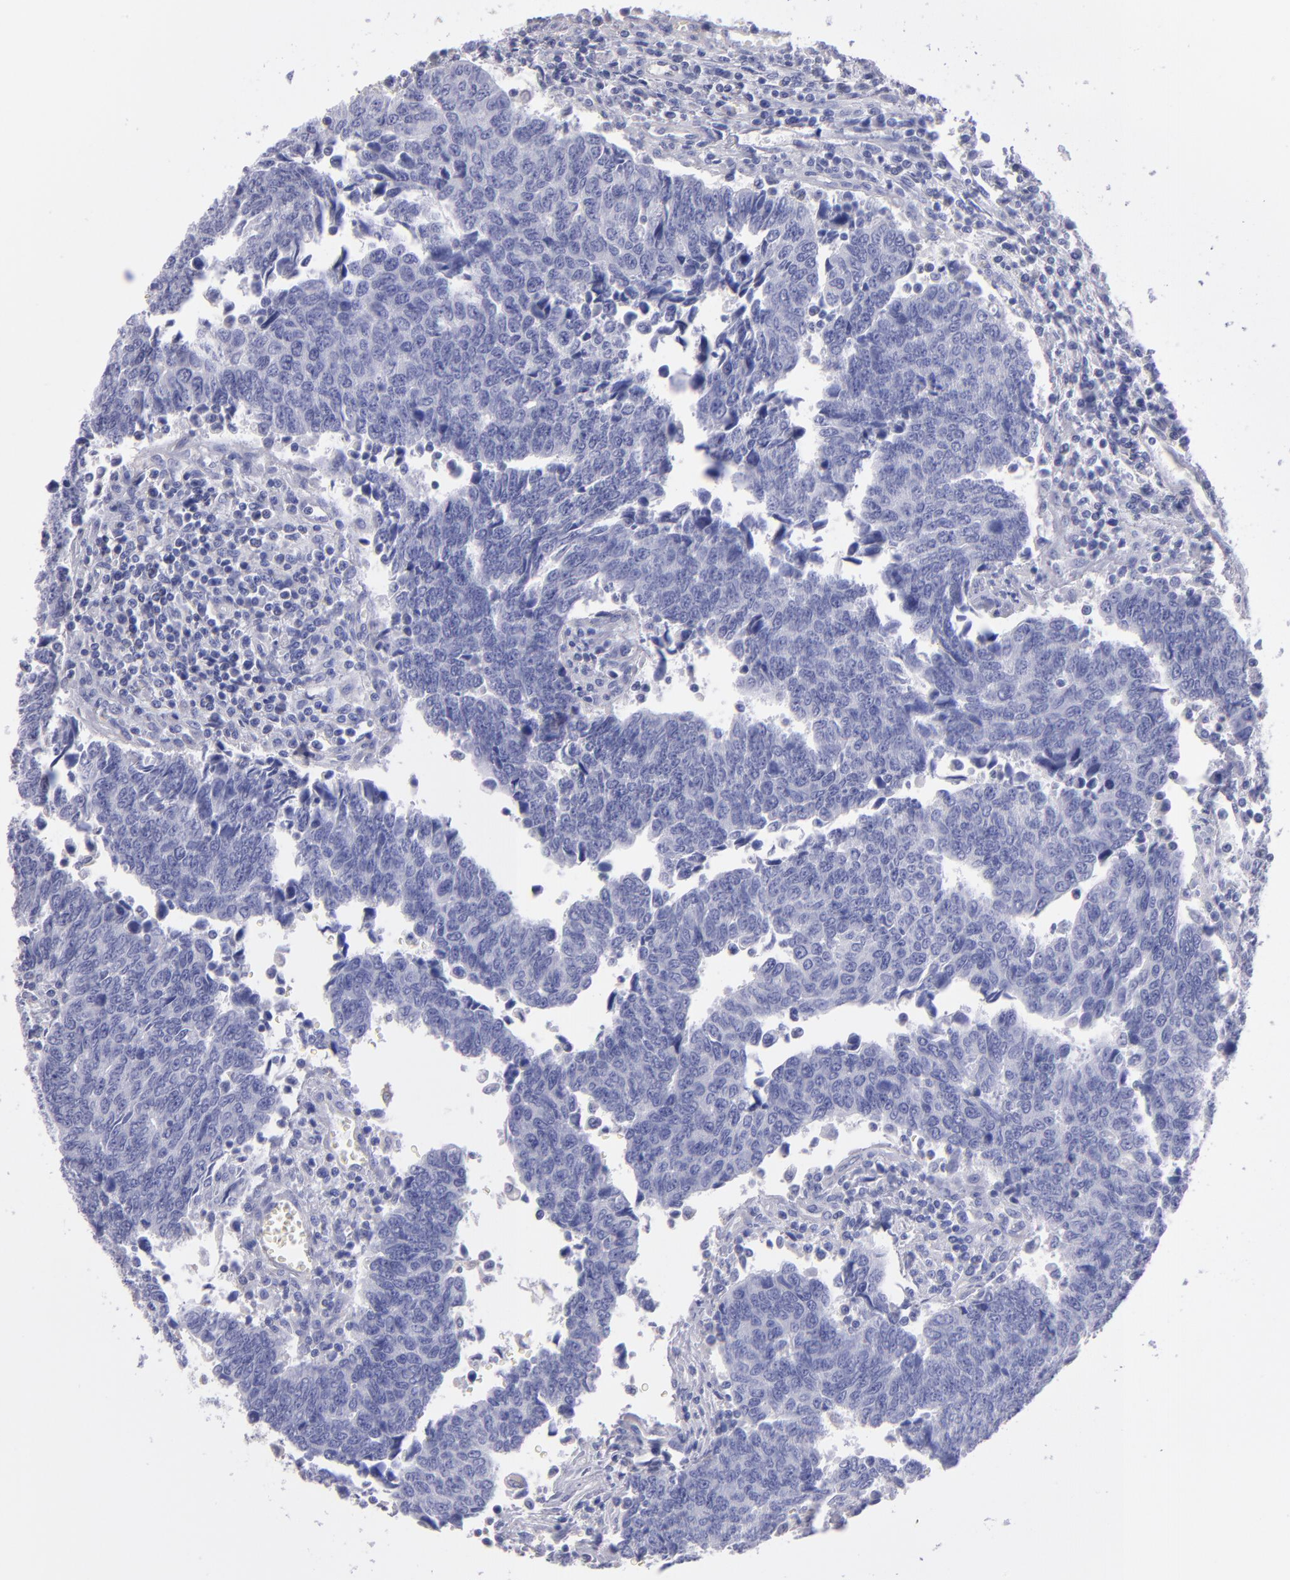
{"staining": {"intensity": "negative", "quantity": "none", "location": "none"}, "tissue": "urothelial cancer", "cell_type": "Tumor cells", "image_type": "cancer", "snomed": [{"axis": "morphology", "description": "Urothelial carcinoma, High grade"}, {"axis": "topography", "description": "Urinary bladder"}], "caption": "Immunohistochemistry of urothelial carcinoma (high-grade) exhibits no expression in tumor cells.", "gene": "TG", "patient": {"sex": "male", "age": 86}}